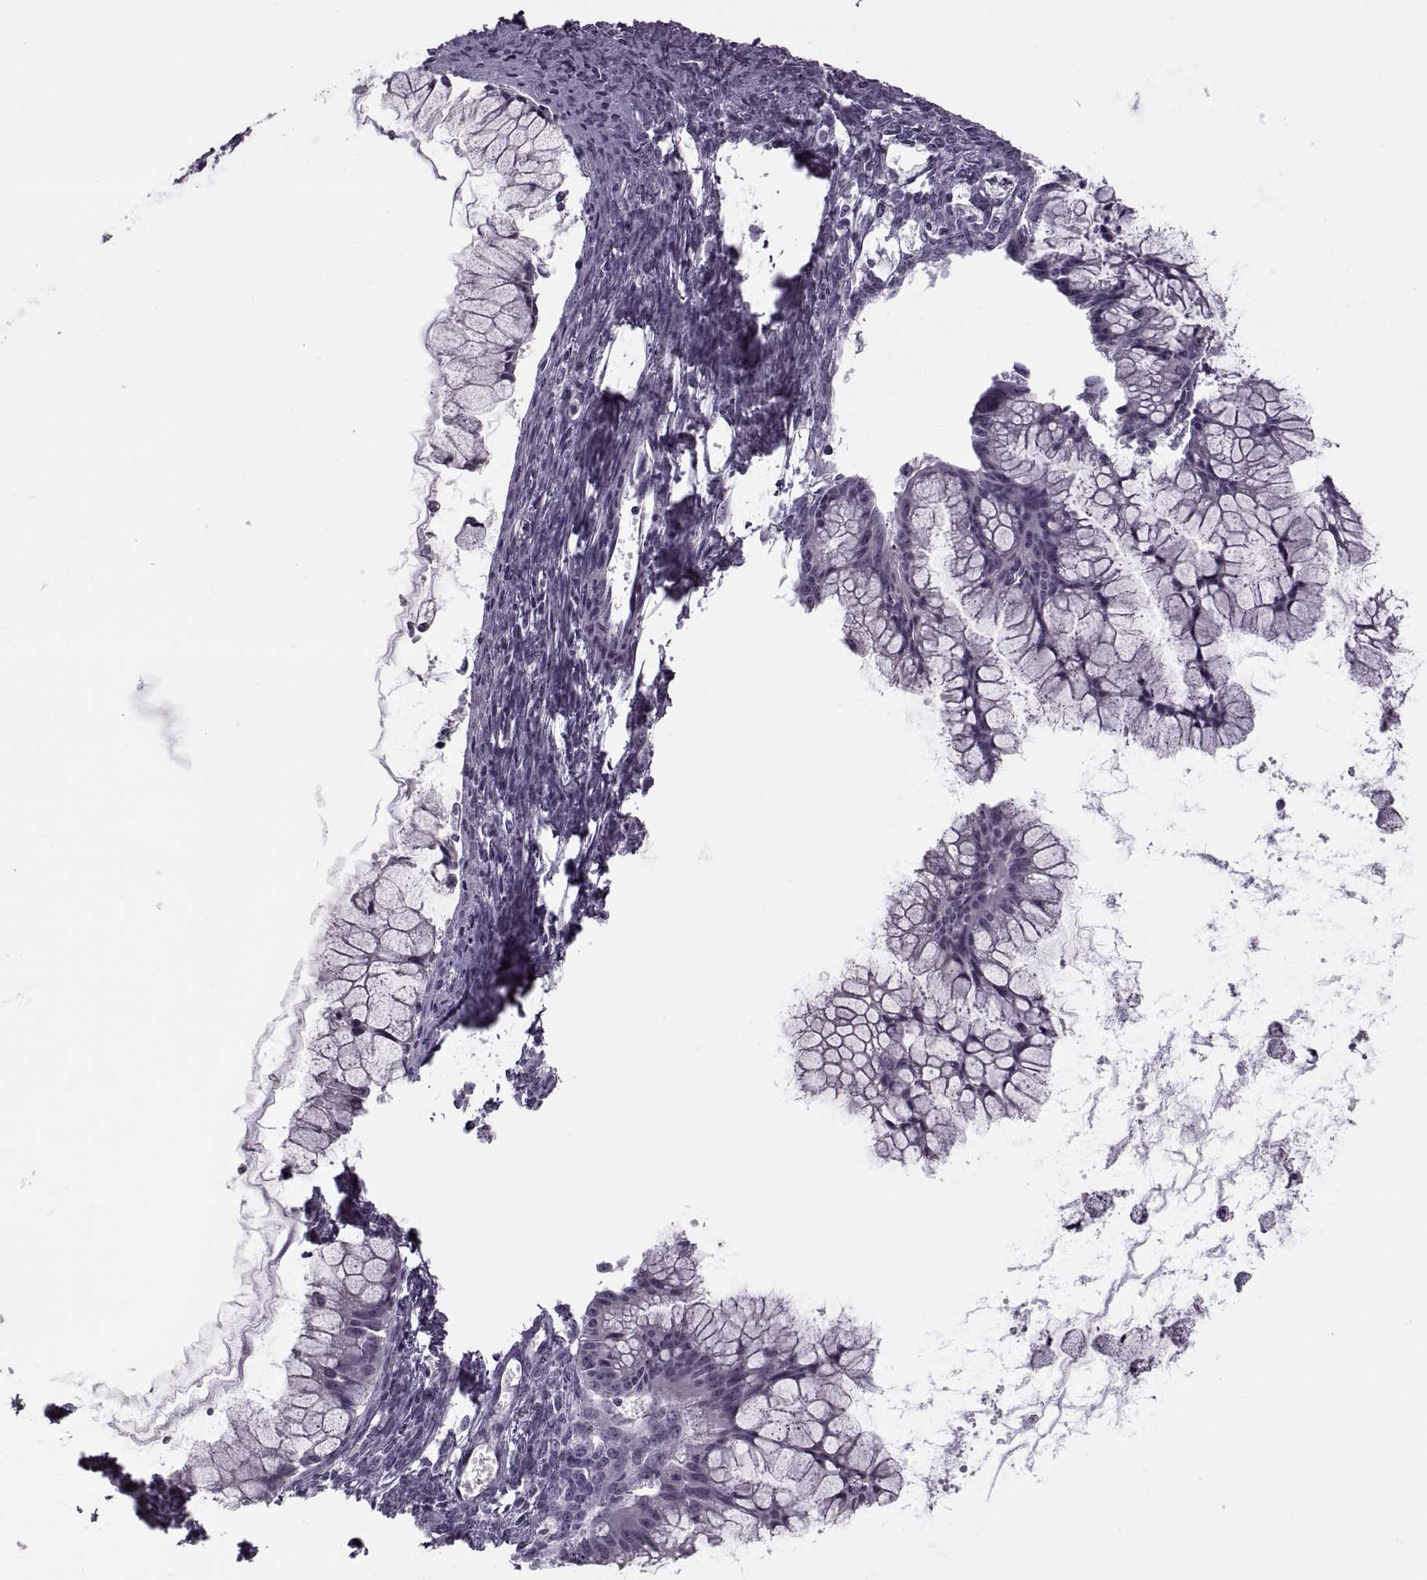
{"staining": {"intensity": "negative", "quantity": "none", "location": "none"}, "tissue": "ovarian cancer", "cell_type": "Tumor cells", "image_type": "cancer", "snomed": [{"axis": "morphology", "description": "Cystadenocarcinoma, mucinous, NOS"}, {"axis": "topography", "description": "Ovary"}], "caption": "DAB (3,3'-diaminobenzidine) immunohistochemical staining of human ovarian cancer reveals no significant staining in tumor cells.", "gene": "H2AP", "patient": {"sex": "female", "age": 41}}